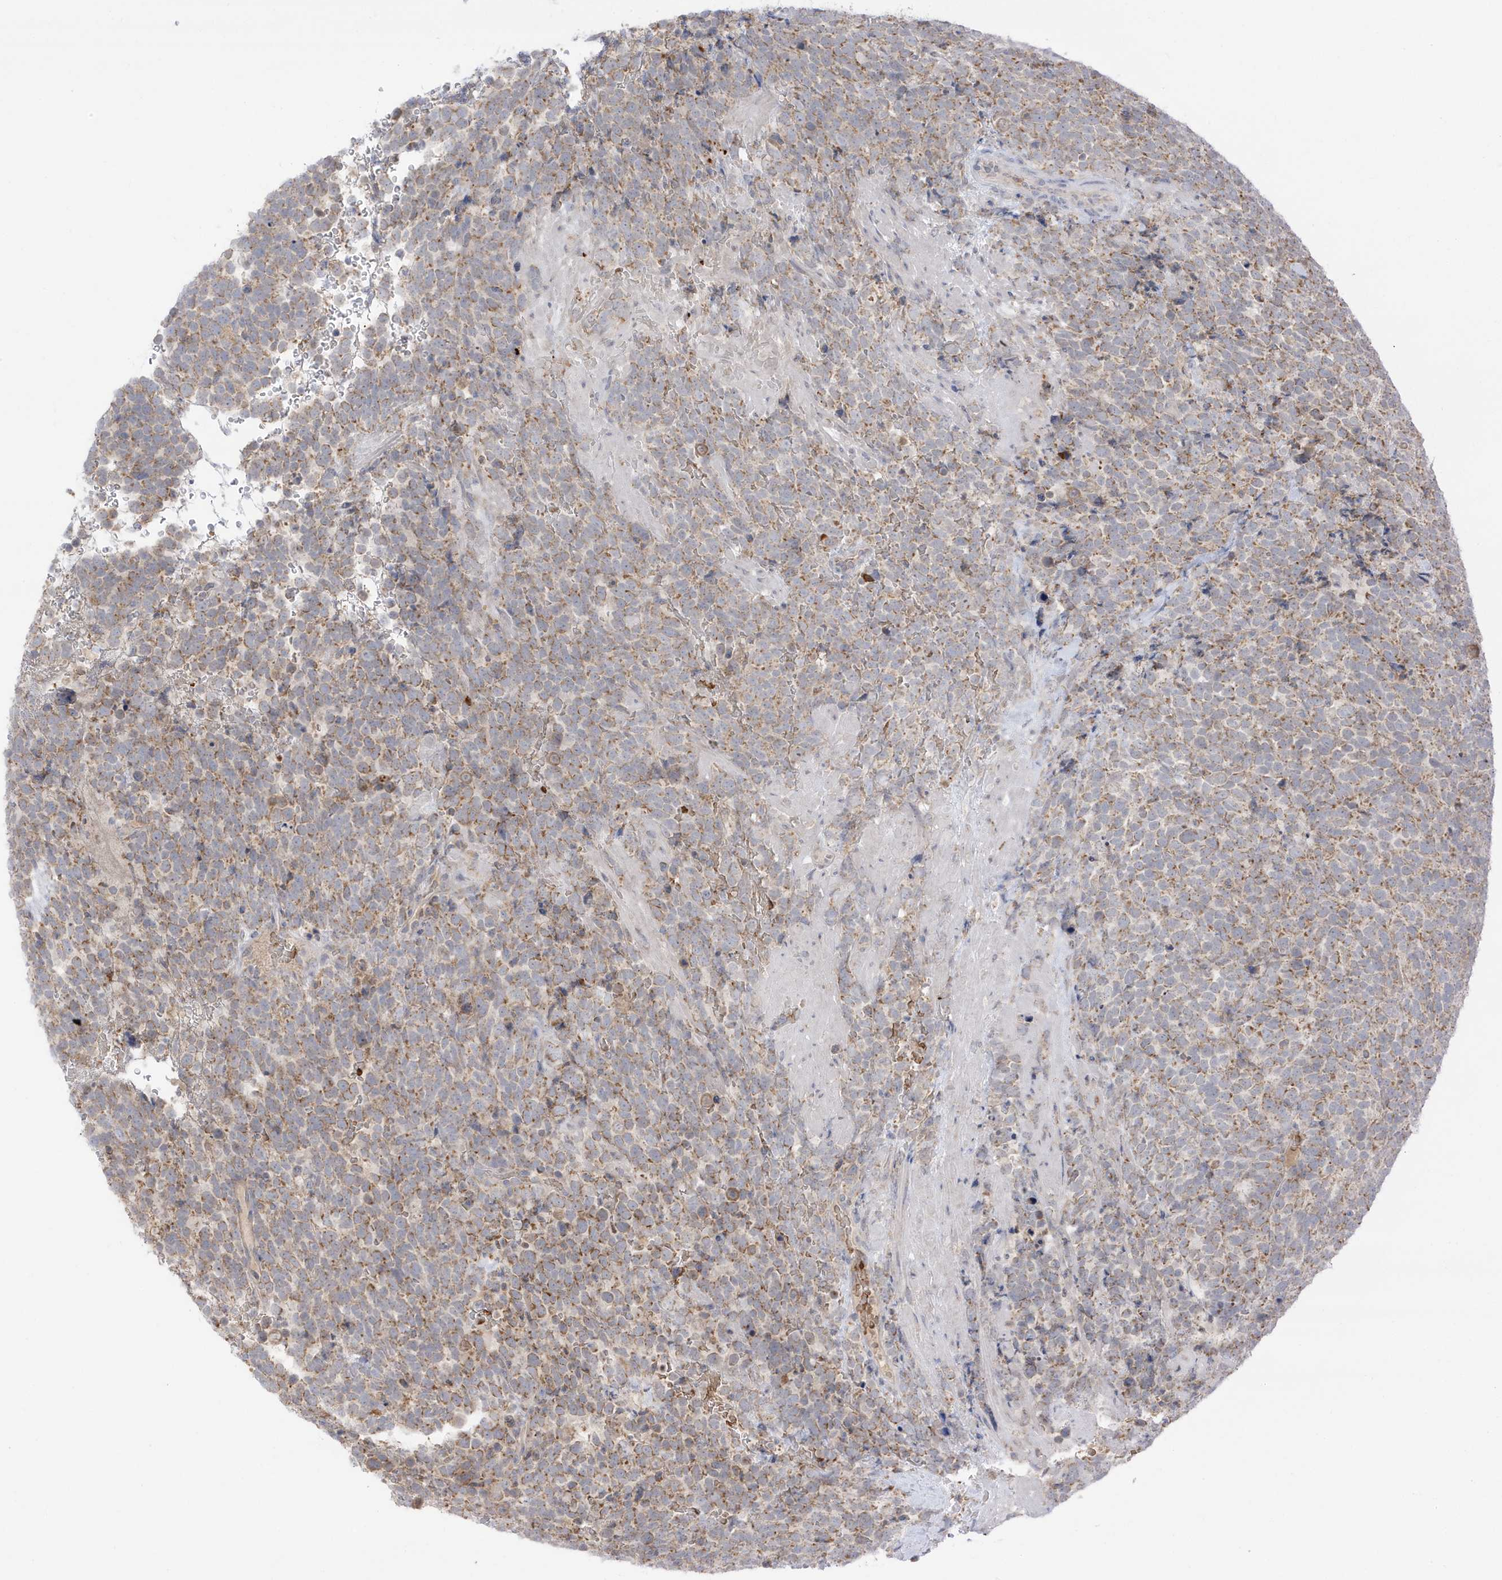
{"staining": {"intensity": "moderate", "quantity": "25%-75%", "location": "cytoplasmic/membranous"}, "tissue": "urothelial cancer", "cell_type": "Tumor cells", "image_type": "cancer", "snomed": [{"axis": "morphology", "description": "Urothelial carcinoma, High grade"}, {"axis": "topography", "description": "Urinary bladder"}], "caption": "Human high-grade urothelial carcinoma stained with a brown dye displays moderate cytoplasmic/membranous positive positivity in about 25%-75% of tumor cells.", "gene": "NPPC", "patient": {"sex": "female", "age": 82}}